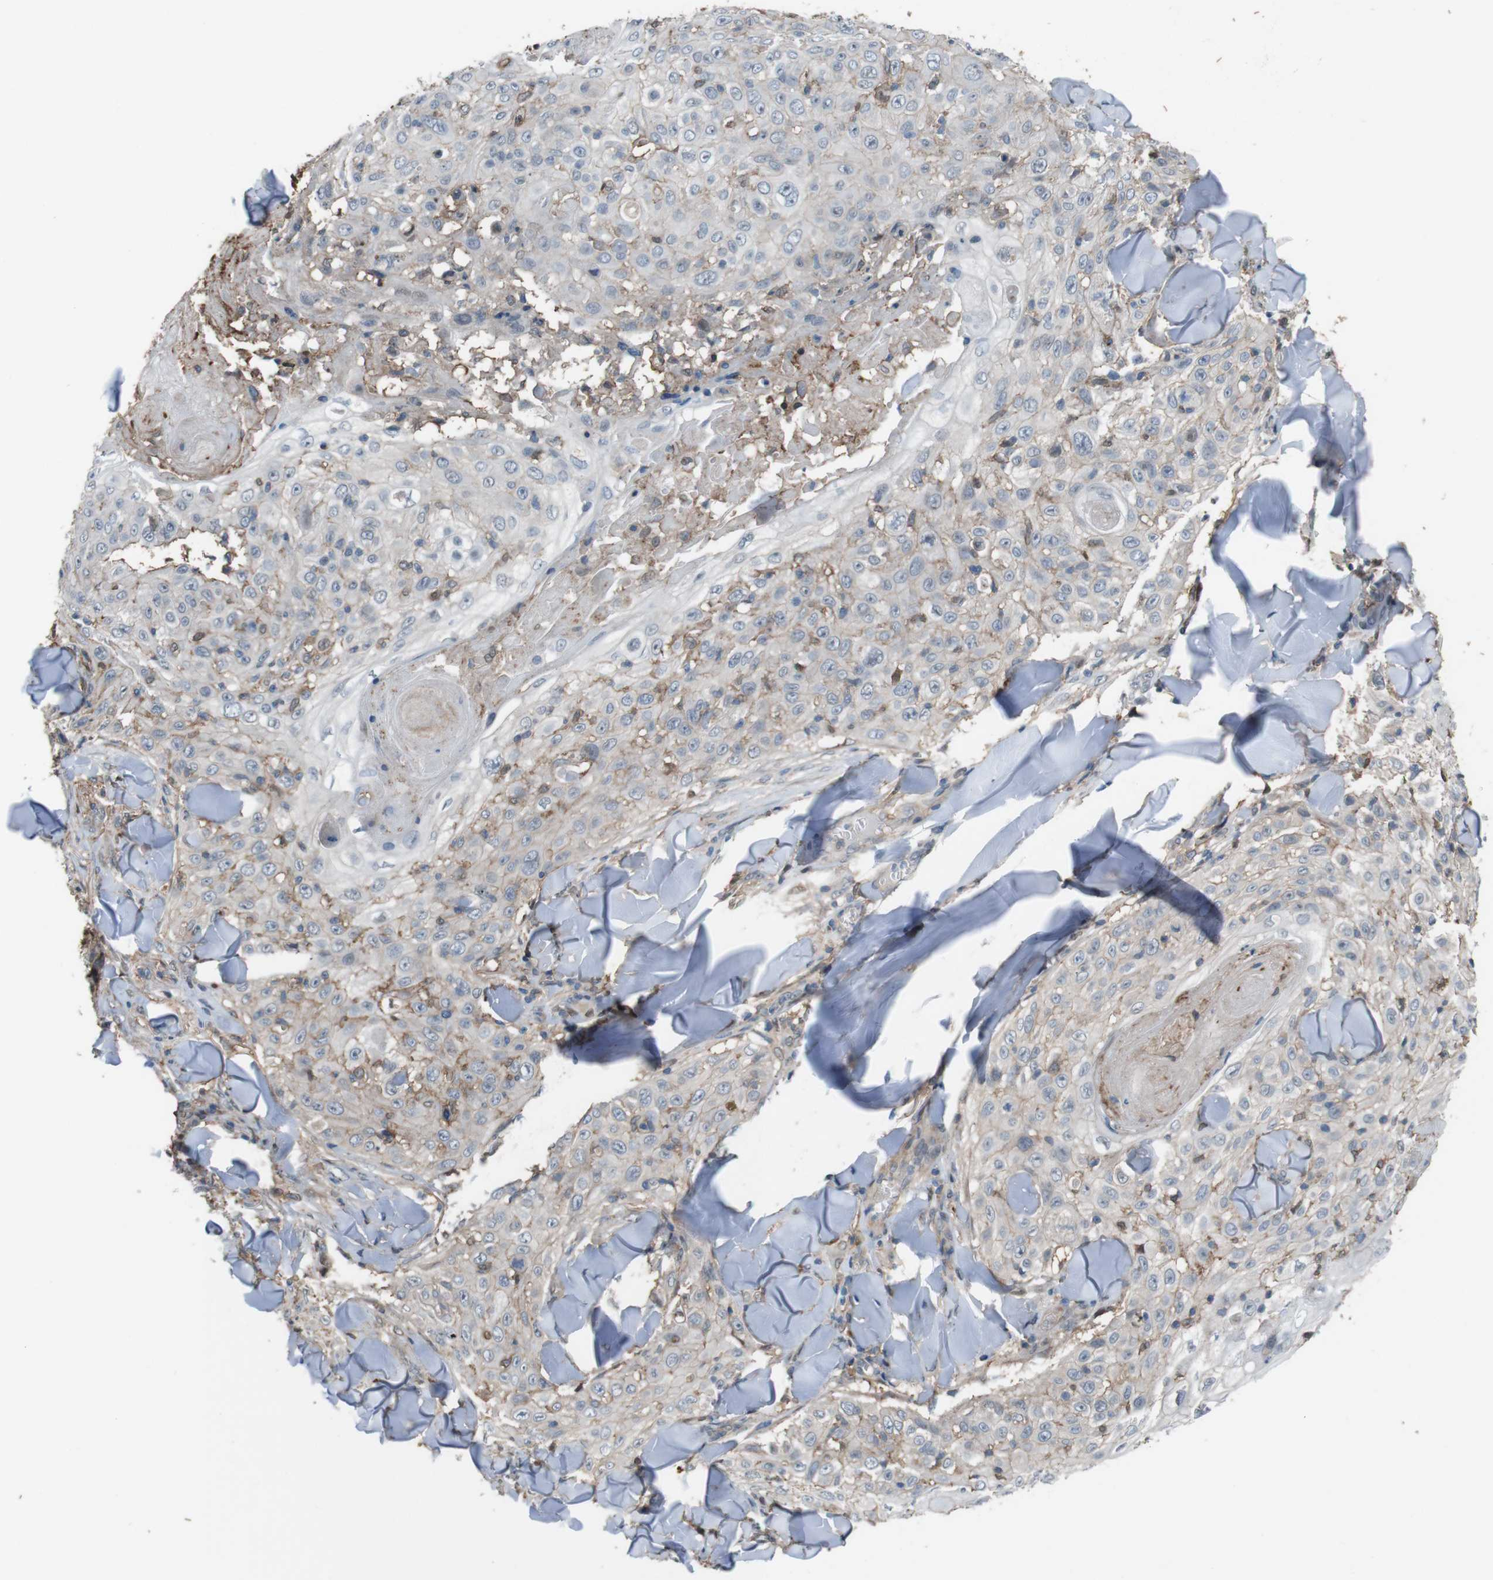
{"staining": {"intensity": "weak", "quantity": "25%-75%", "location": "cytoplasmic/membranous"}, "tissue": "skin cancer", "cell_type": "Tumor cells", "image_type": "cancer", "snomed": [{"axis": "morphology", "description": "Squamous cell carcinoma, NOS"}, {"axis": "topography", "description": "Skin"}], "caption": "Weak cytoplasmic/membranous positivity for a protein is present in approximately 25%-75% of tumor cells of squamous cell carcinoma (skin) using immunohistochemistry (IHC).", "gene": "ATP2B1", "patient": {"sex": "male", "age": 86}}